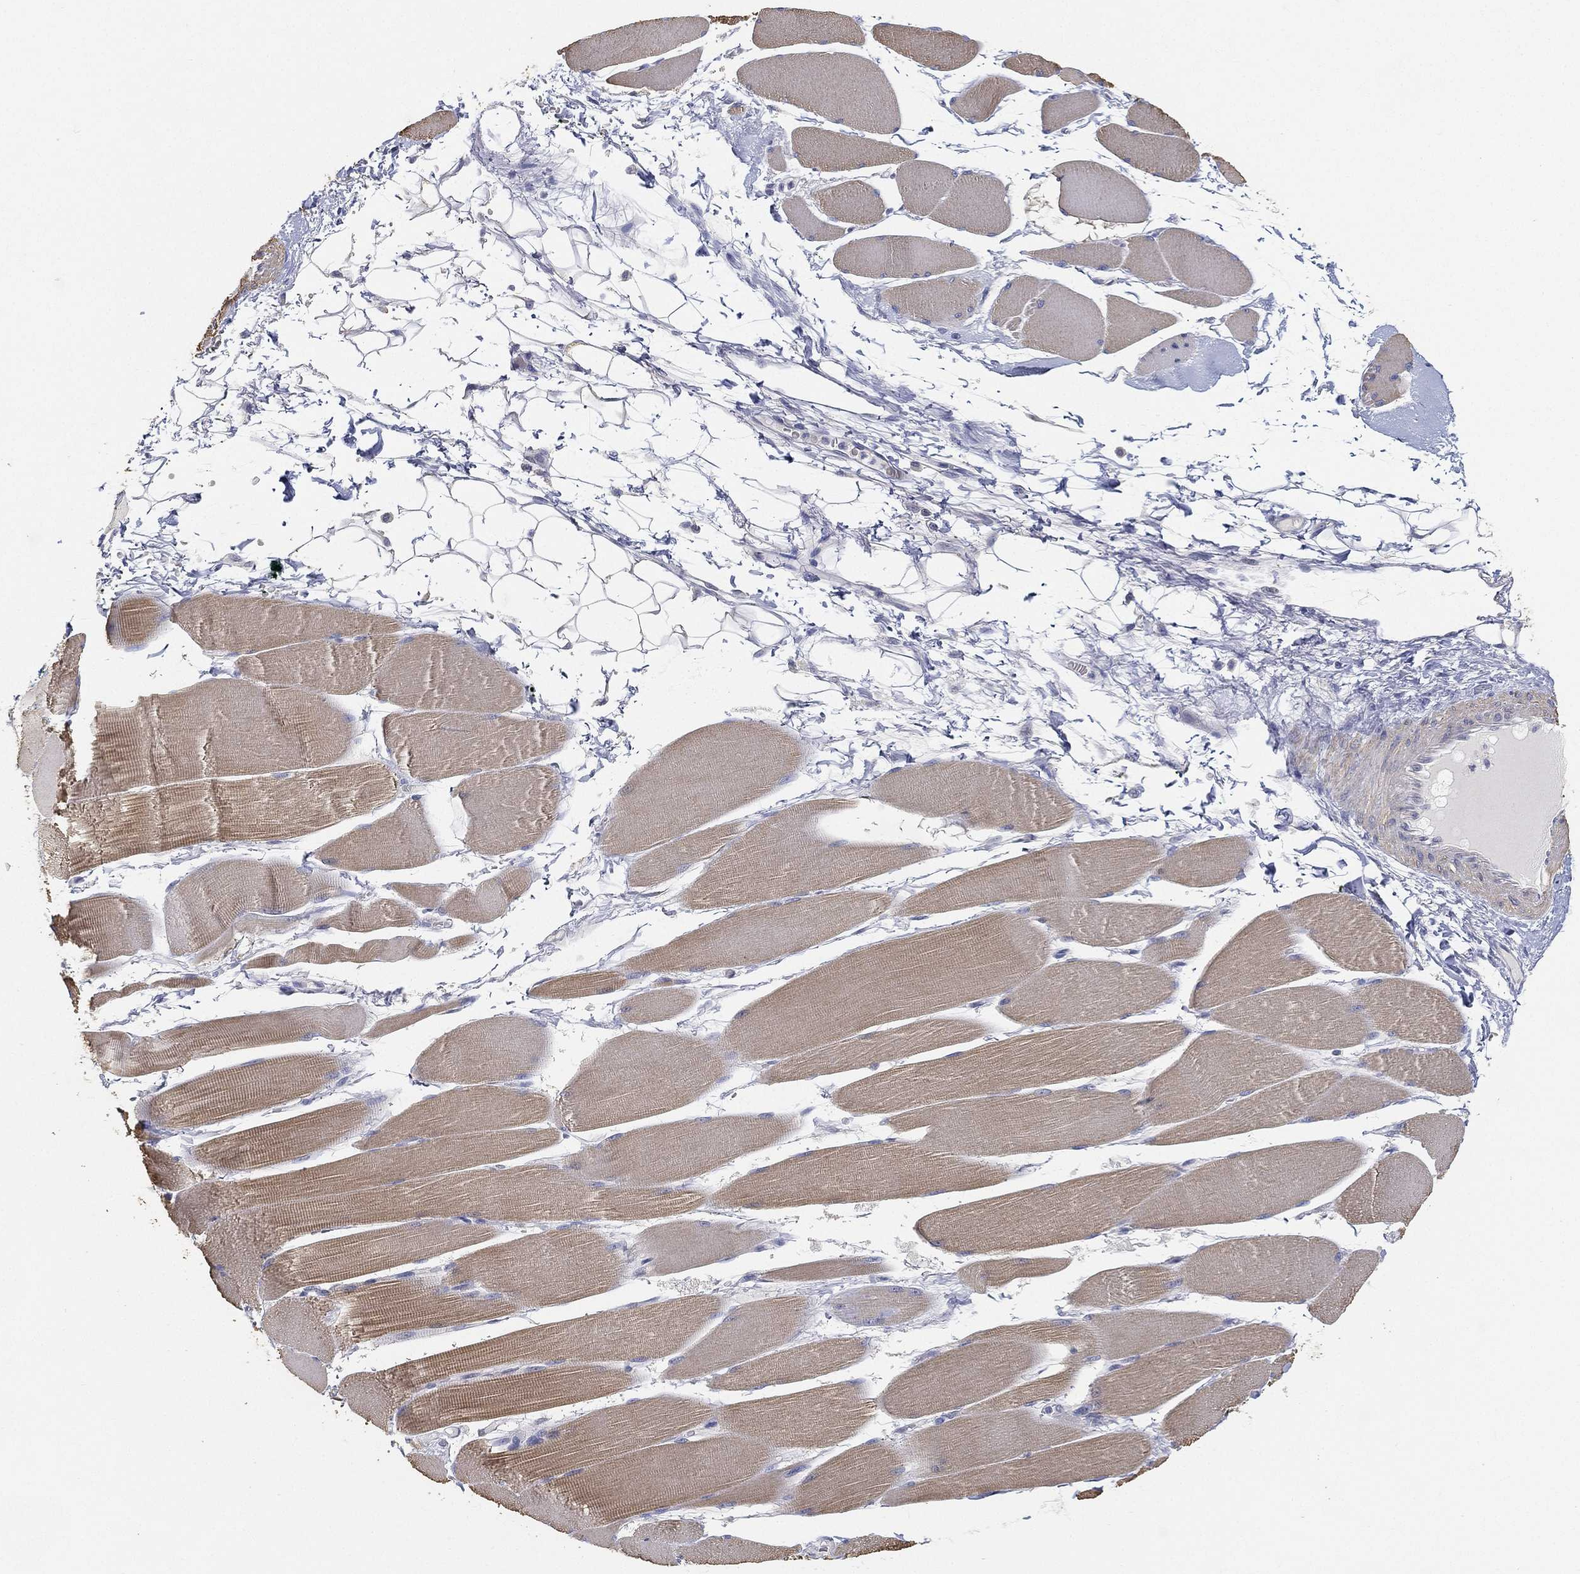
{"staining": {"intensity": "weak", "quantity": "25%-75%", "location": "cytoplasmic/membranous"}, "tissue": "skeletal muscle", "cell_type": "Myocytes", "image_type": "normal", "snomed": [{"axis": "morphology", "description": "Normal tissue, NOS"}, {"axis": "topography", "description": "Skeletal muscle"}], "caption": "The histopathology image shows immunohistochemical staining of unremarkable skeletal muscle. There is weak cytoplasmic/membranous staining is present in about 25%-75% of myocytes.", "gene": "GPR61", "patient": {"sex": "male", "age": 56}}